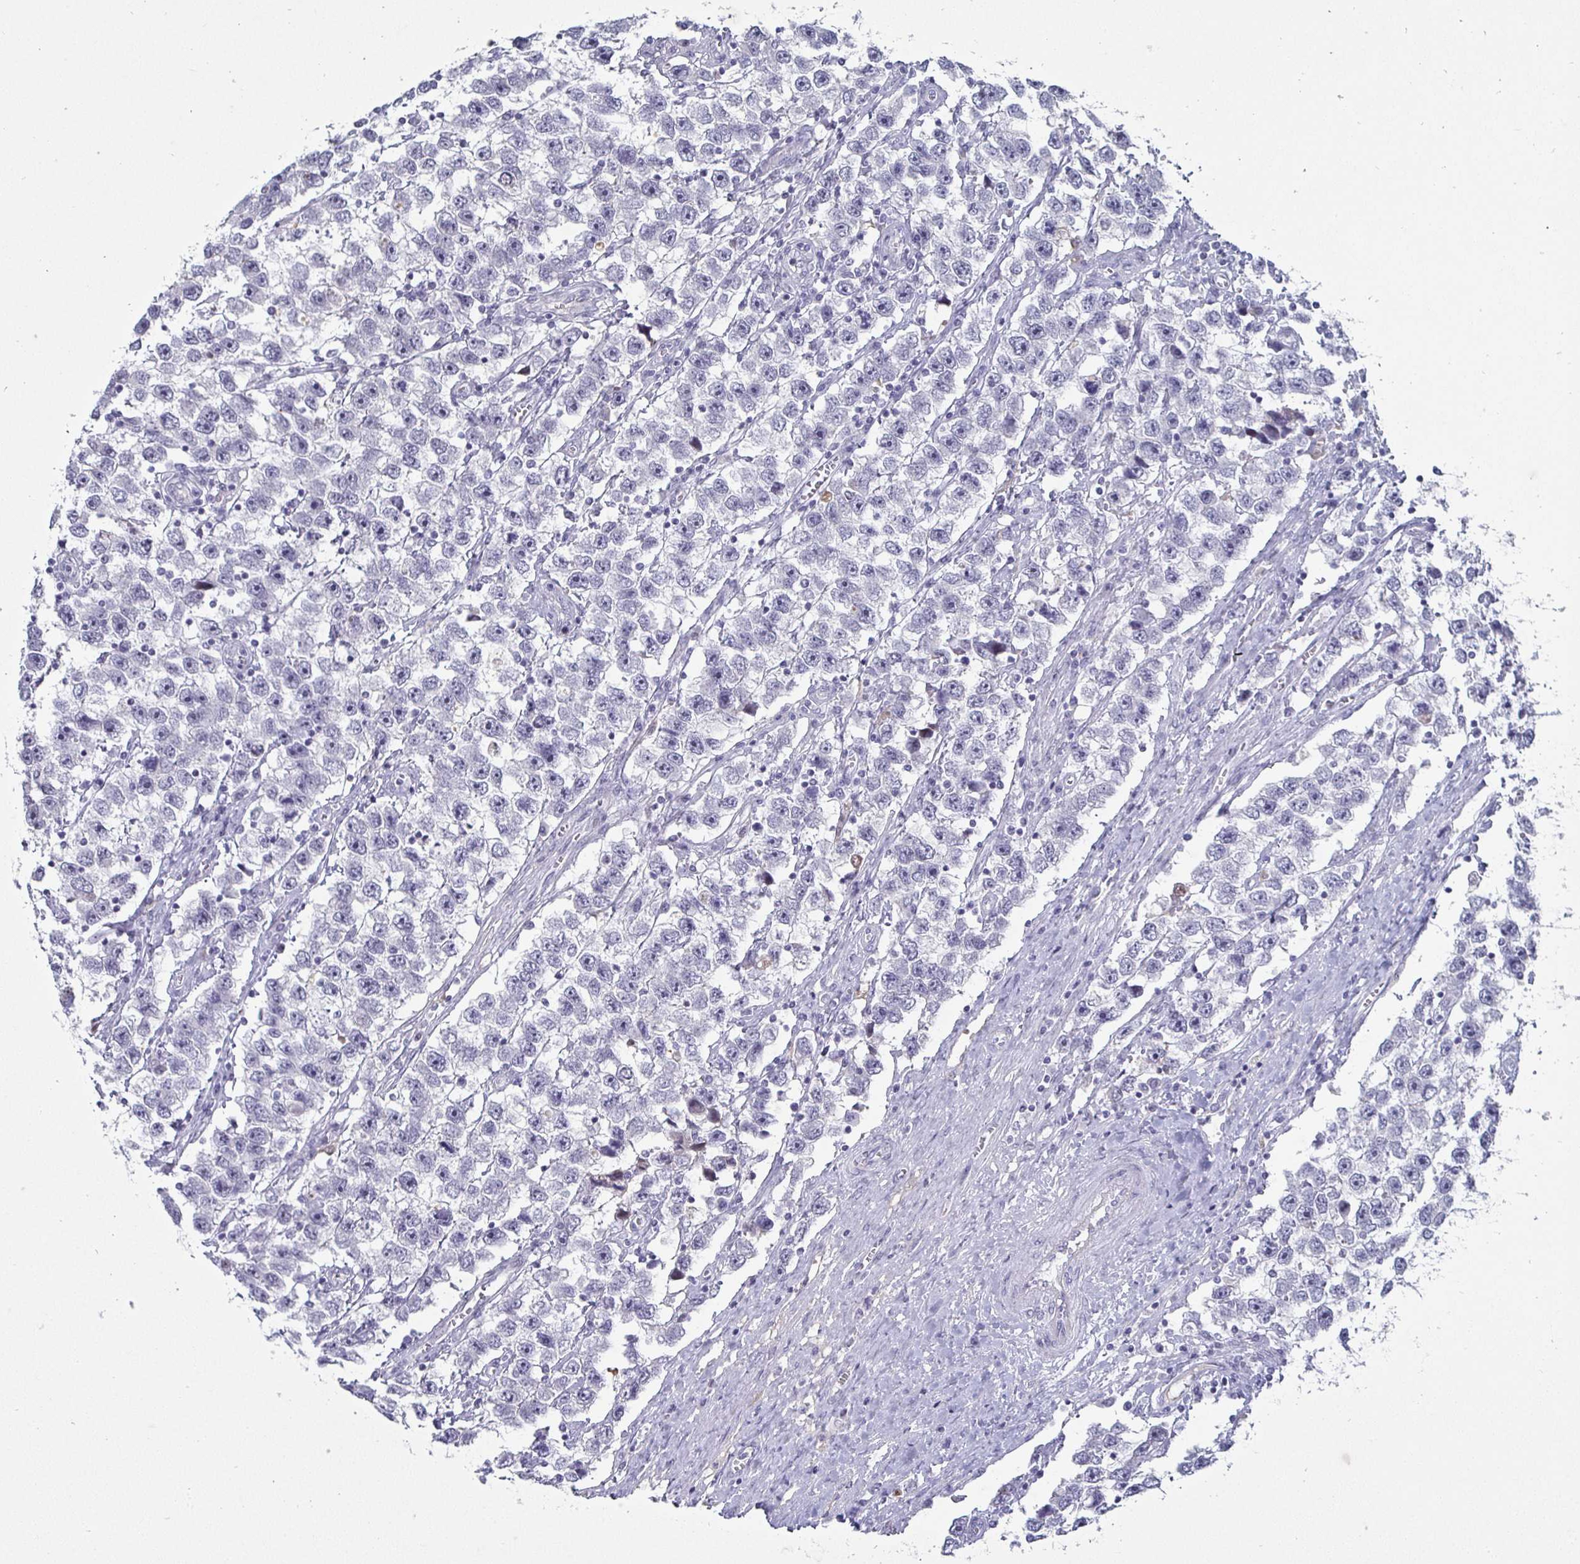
{"staining": {"intensity": "negative", "quantity": "none", "location": "none"}, "tissue": "testis cancer", "cell_type": "Tumor cells", "image_type": "cancer", "snomed": [{"axis": "morphology", "description": "Seminoma, NOS"}, {"axis": "topography", "description": "Testis"}], "caption": "Protein analysis of testis cancer shows no significant staining in tumor cells. (Immunohistochemistry, brightfield microscopy, high magnification).", "gene": "OOSP2", "patient": {"sex": "male", "age": 33}}